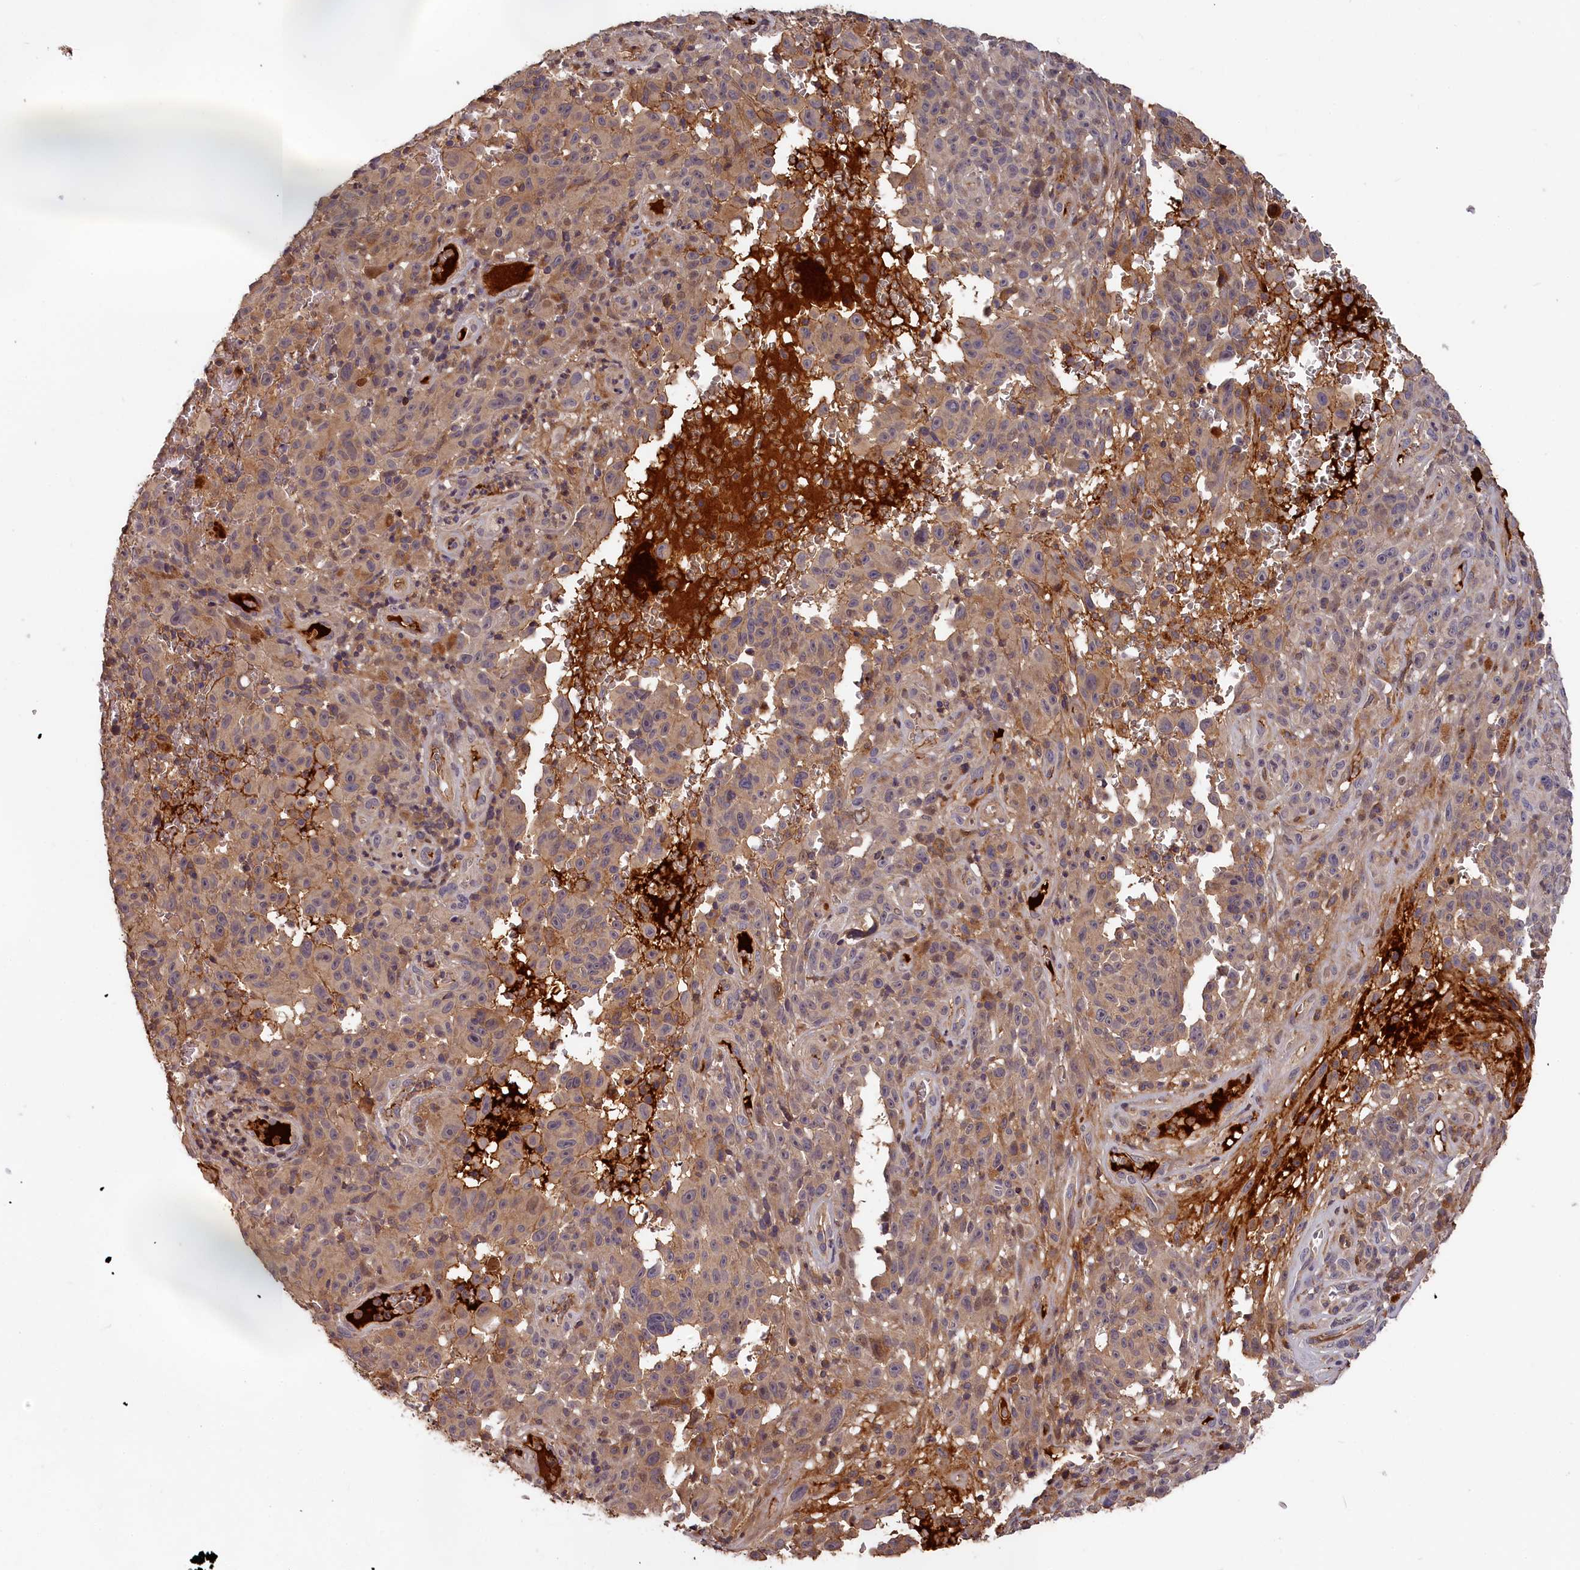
{"staining": {"intensity": "weak", "quantity": "25%-75%", "location": "cytoplasmic/membranous"}, "tissue": "melanoma", "cell_type": "Tumor cells", "image_type": "cancer", "snomed": [{"axis": "morphology", "description": "Malignant melanoma, NOS"}, {"axis": "topography", "description": "Skin"}], "caption": "Weak cytoplasmic/membranous expression is present in about 25%-75% of tumor cells in melanoma.", "gene": "ITIH1", "patient": {"sex": "female", "age": 82}}